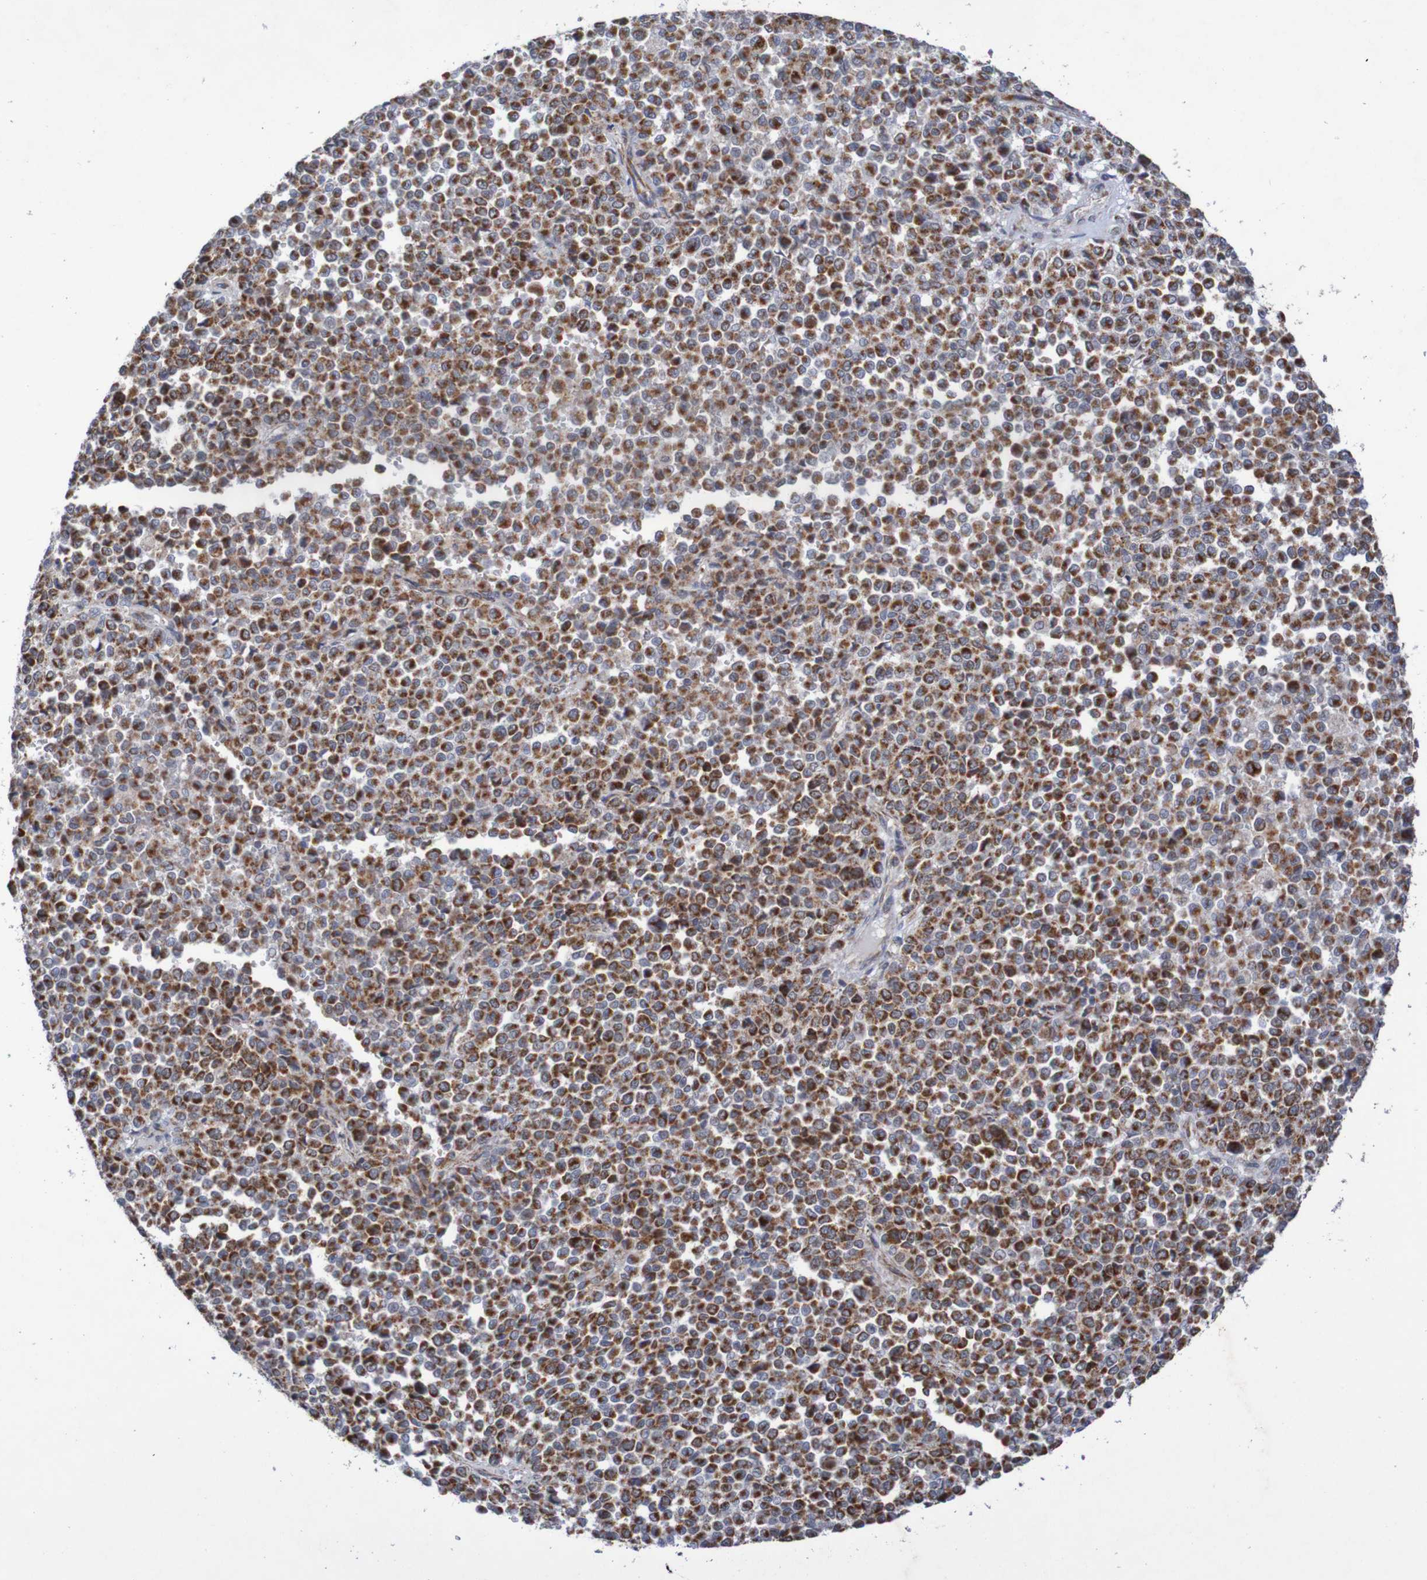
{"staining": {"intensity": "strong", "quantity": ">75%", "location": "cytoplasmic/membranous"}, "tissue": "melanoma", "cell_type": "Tumor cells", "image_type": "cancer", "snomed": [{"axis": "morphology", "description": "Malignant melanoma, Metastatic site"}, {"axis": "topography", "description": "Pancreas"}], "caption": "Melanoma stained with DAB (3,3'-diaminobenzidine) IHC shows high levels of strong cytoplasmic/membranous expression in about >75% of tumor cells.", "gene": "DVL1", "patient": {"sex": "female", "age": 30}}